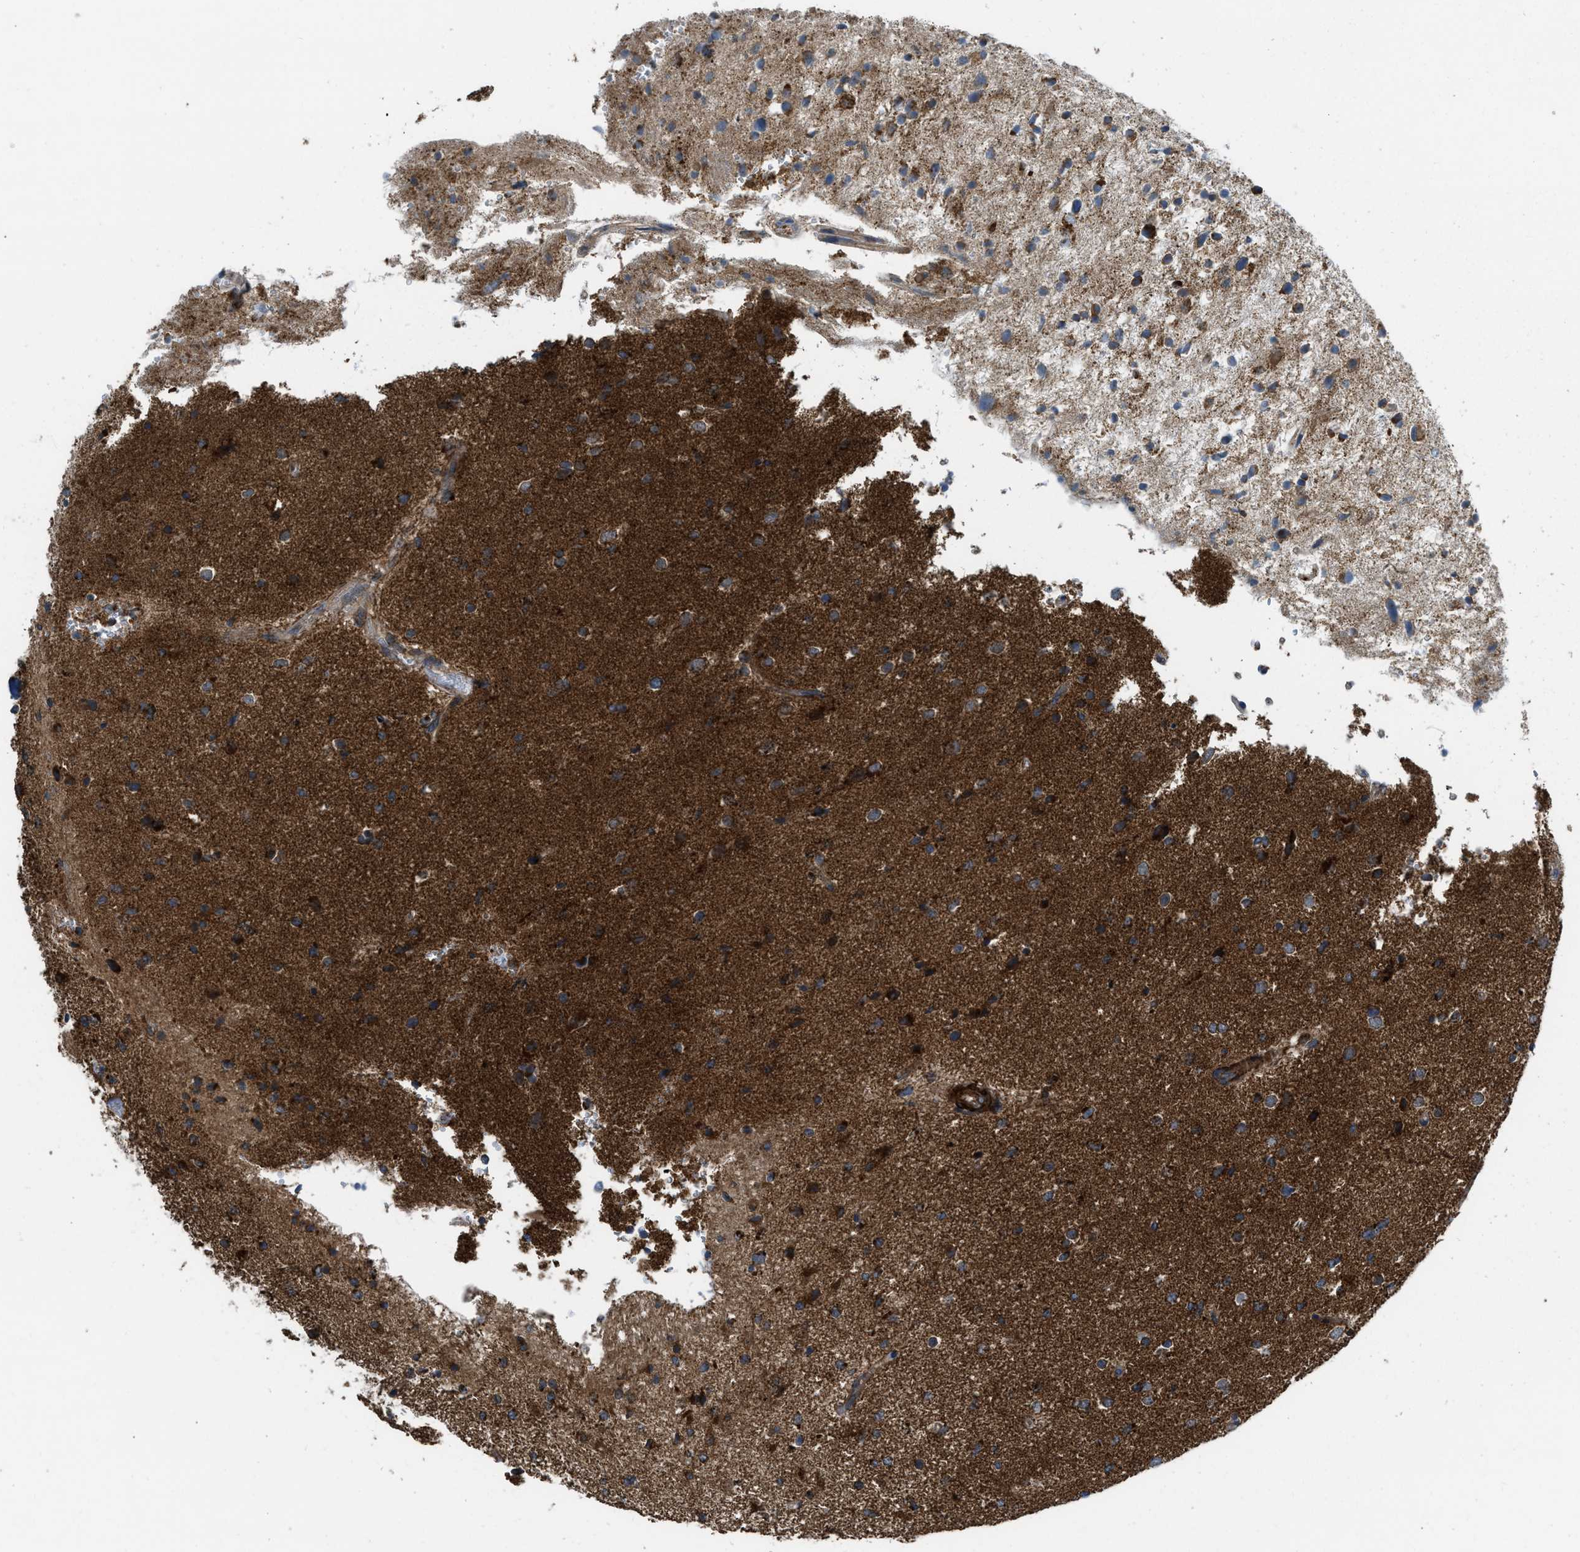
{"staining": {"intensity": "strong", "quantity": ">75%", "location": "cytoplasmic/membranous"}, "tissue": "glioma", "cell_type": "Tumor cells", "image_type": "cancer", "snomed": [{"axis": "morphology", "description": "Glioma, malignant, High grade"}, {"axis": "topography", "description": "Brain"}], "caption": "Strong cytoplasmic/membranous staining for a protein is present in about >75% of tumor cells of glioma using IHC.", "gene": "SESN2", "patient": {"sex": "male", "age": 33}}